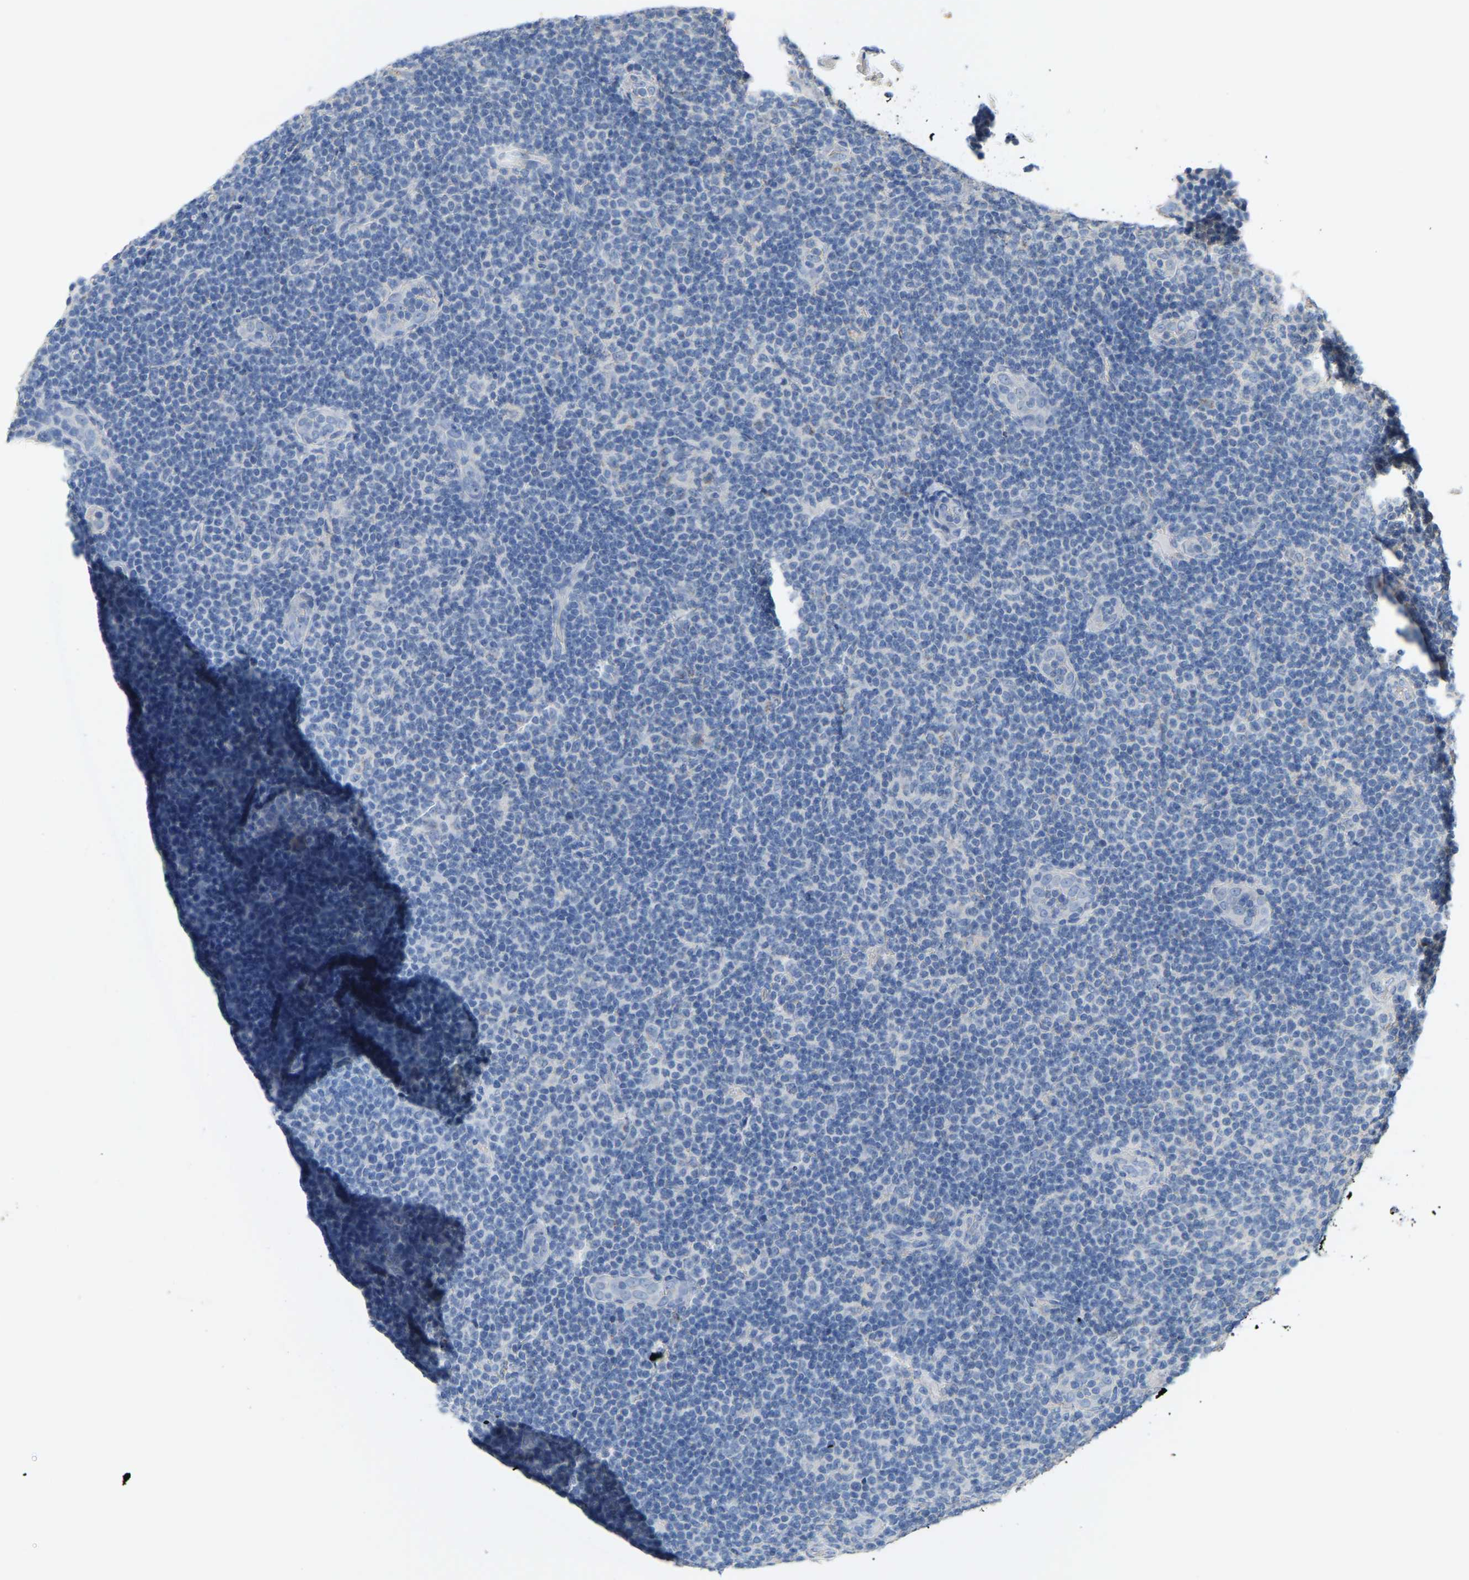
{"staining": {"intensity": "negative", "quantity": "none", "location": "none"}, "tissue": "lymphoma", "cell_type": "Tumor cells", "image_type": "cancer", "snomed": [{"axis": "morphology", "description": "Malignant lymphoma, non-Hodgkin's type, Low grade"}, {"axis": "topography", "description": "Lymph node"}], "caption": "A photomicrograph of human low-grade malignant lymphoma, non-Hodgkin's type is negative for staining in tumor cells.", "gene": "SERPINB5", "patient": {"sex": "male", "age": 83}}